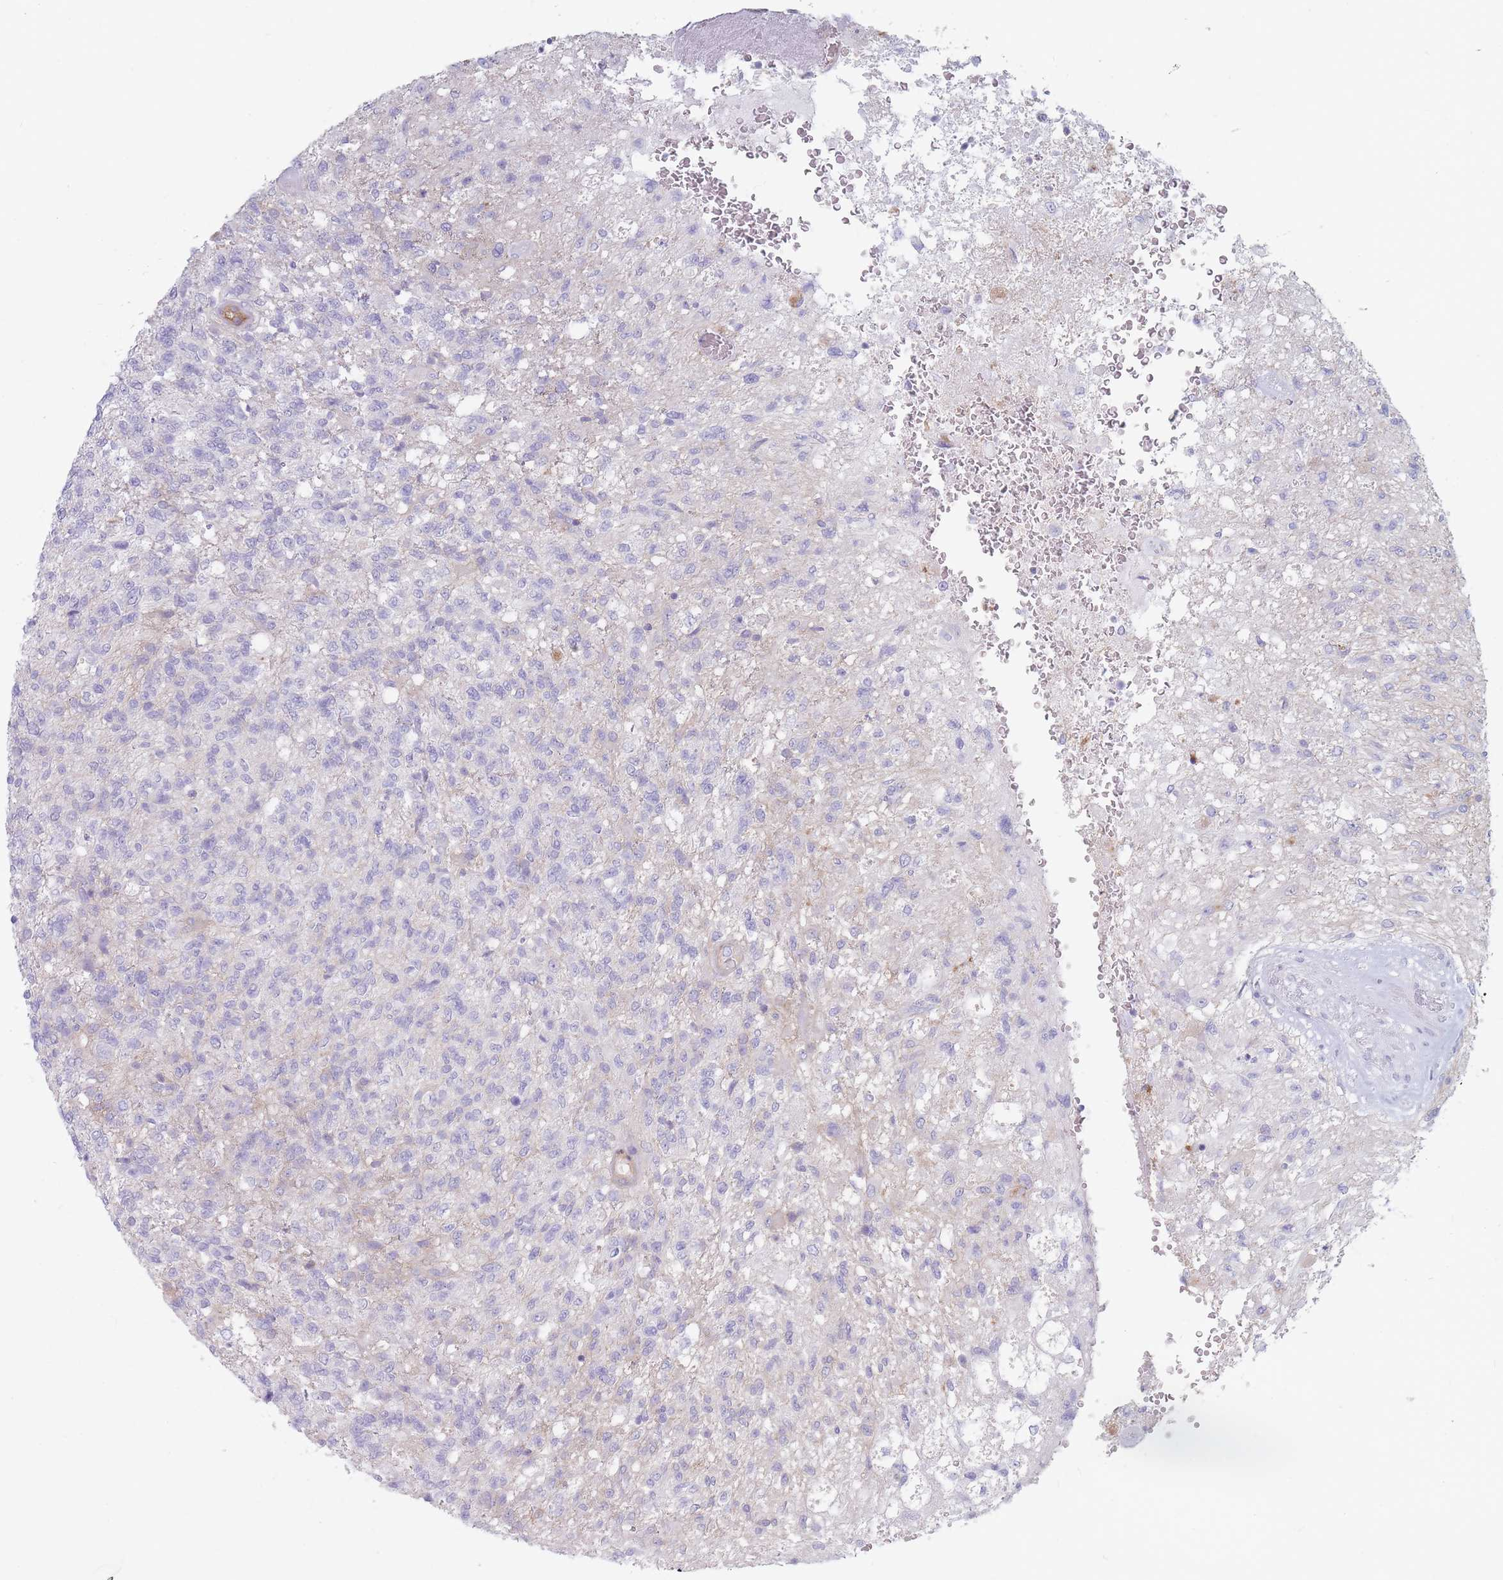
{"staining": {"intensity": "negative", "quantity": "none", "location": "none"}, "tissue": "glioma", "cell_type": "Tumor cells", "image_type": "cancer", "snomed": [{"axis": "morphology", "description": "Glioma, malignant, High grade"}, {"axis": "topography", "description": "Brain"}], "caption": "Immunohistochemistry of glioma displays no expression in tumor cells.", "gene": "PLPP1", "patient": {"sex": "male", "age": 56}}